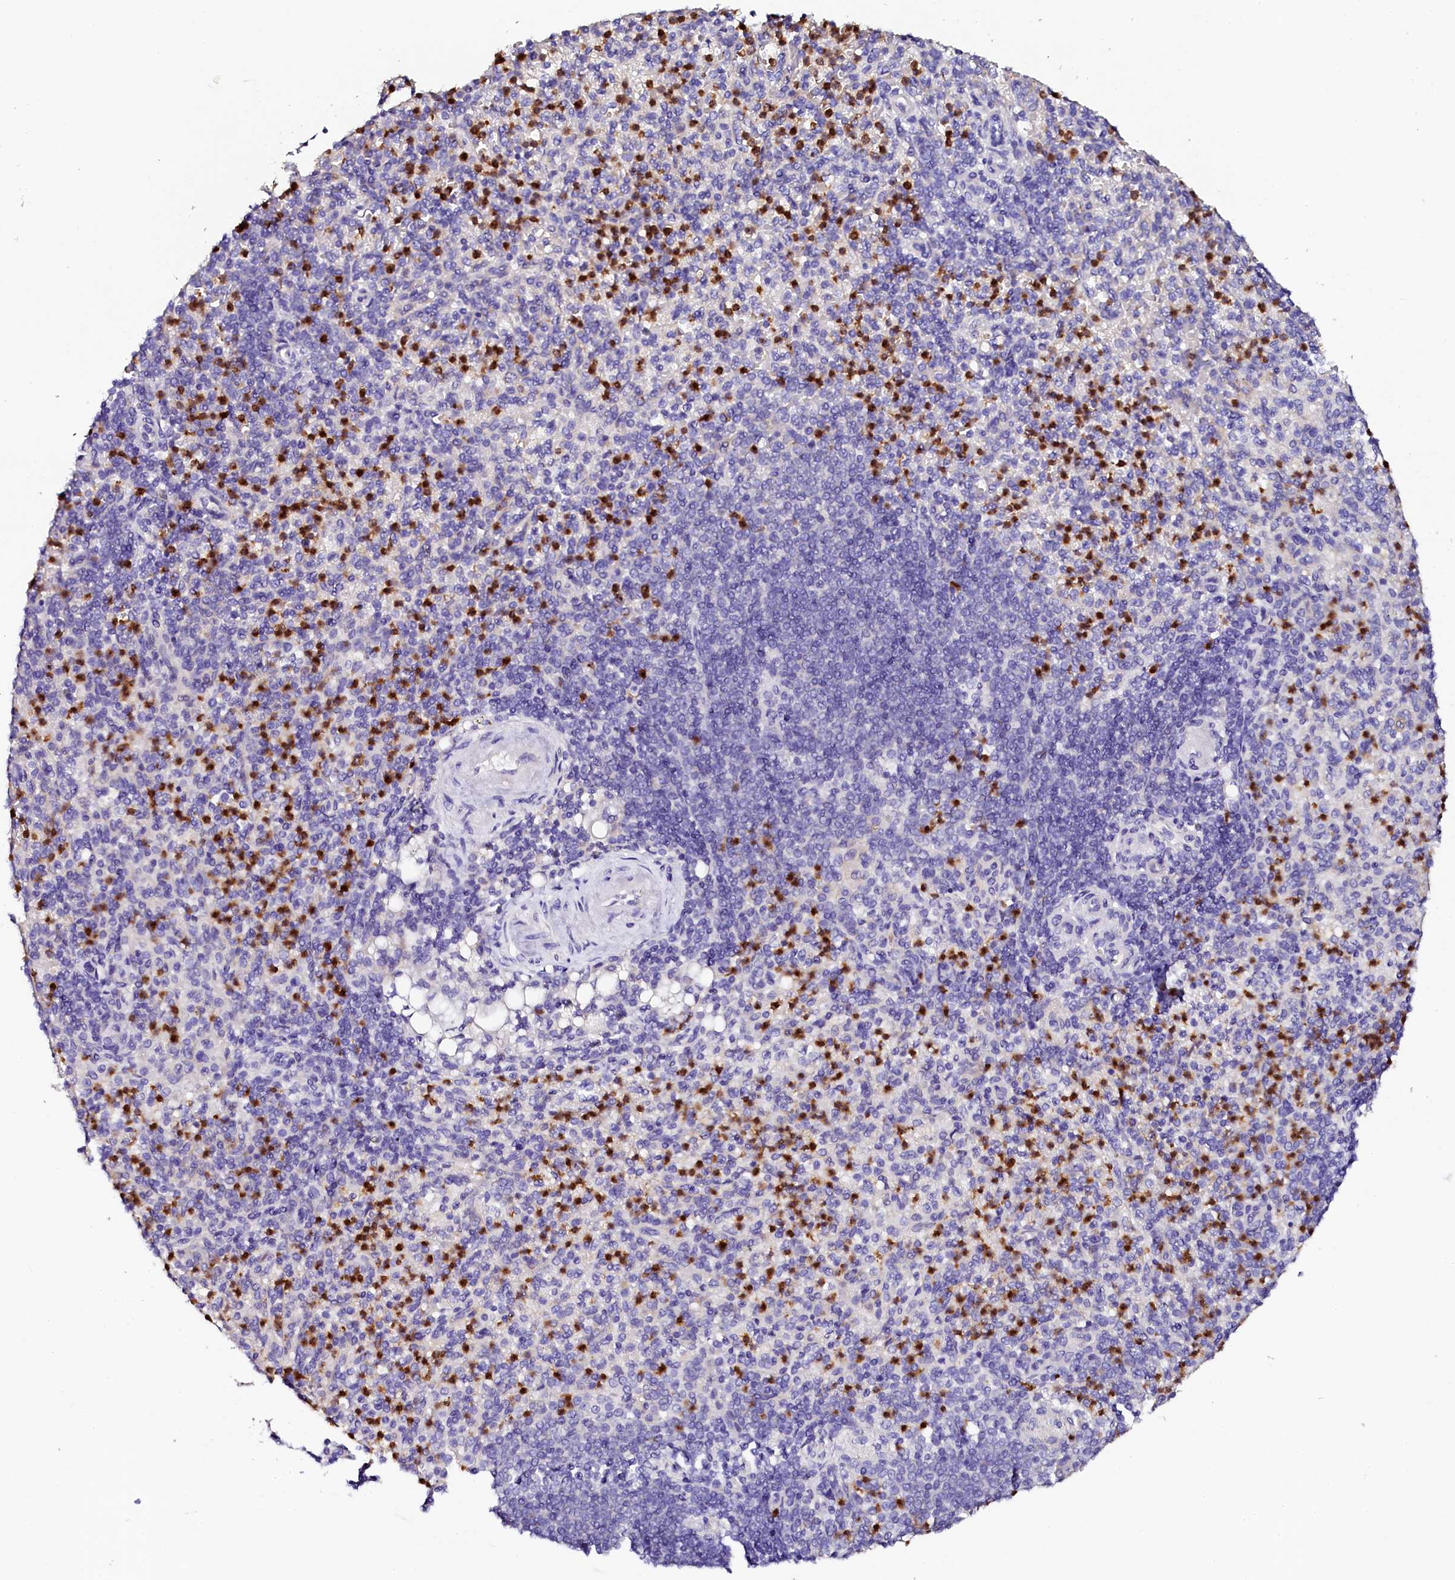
{"staining": {"intensity": "strong", "quantity": "25%-75%", "location": "nuclear"}, "tissue": "spleen", "cell_type": "Cells in red pulp", "image_type": "normal", "snomed": [{"axis": "morphology", "description": "Normal tissue, NOS"}, {"axis": "topography", "description": "Spleen"}], "caption": "Cells in red pulp display high levels of strong nuclear staining in approximately 25%-75% of cells in normal spleen. Nuclei are stained in blue.", "gene": "NAA16", "patient": {"sex": "female", "age": 74}}